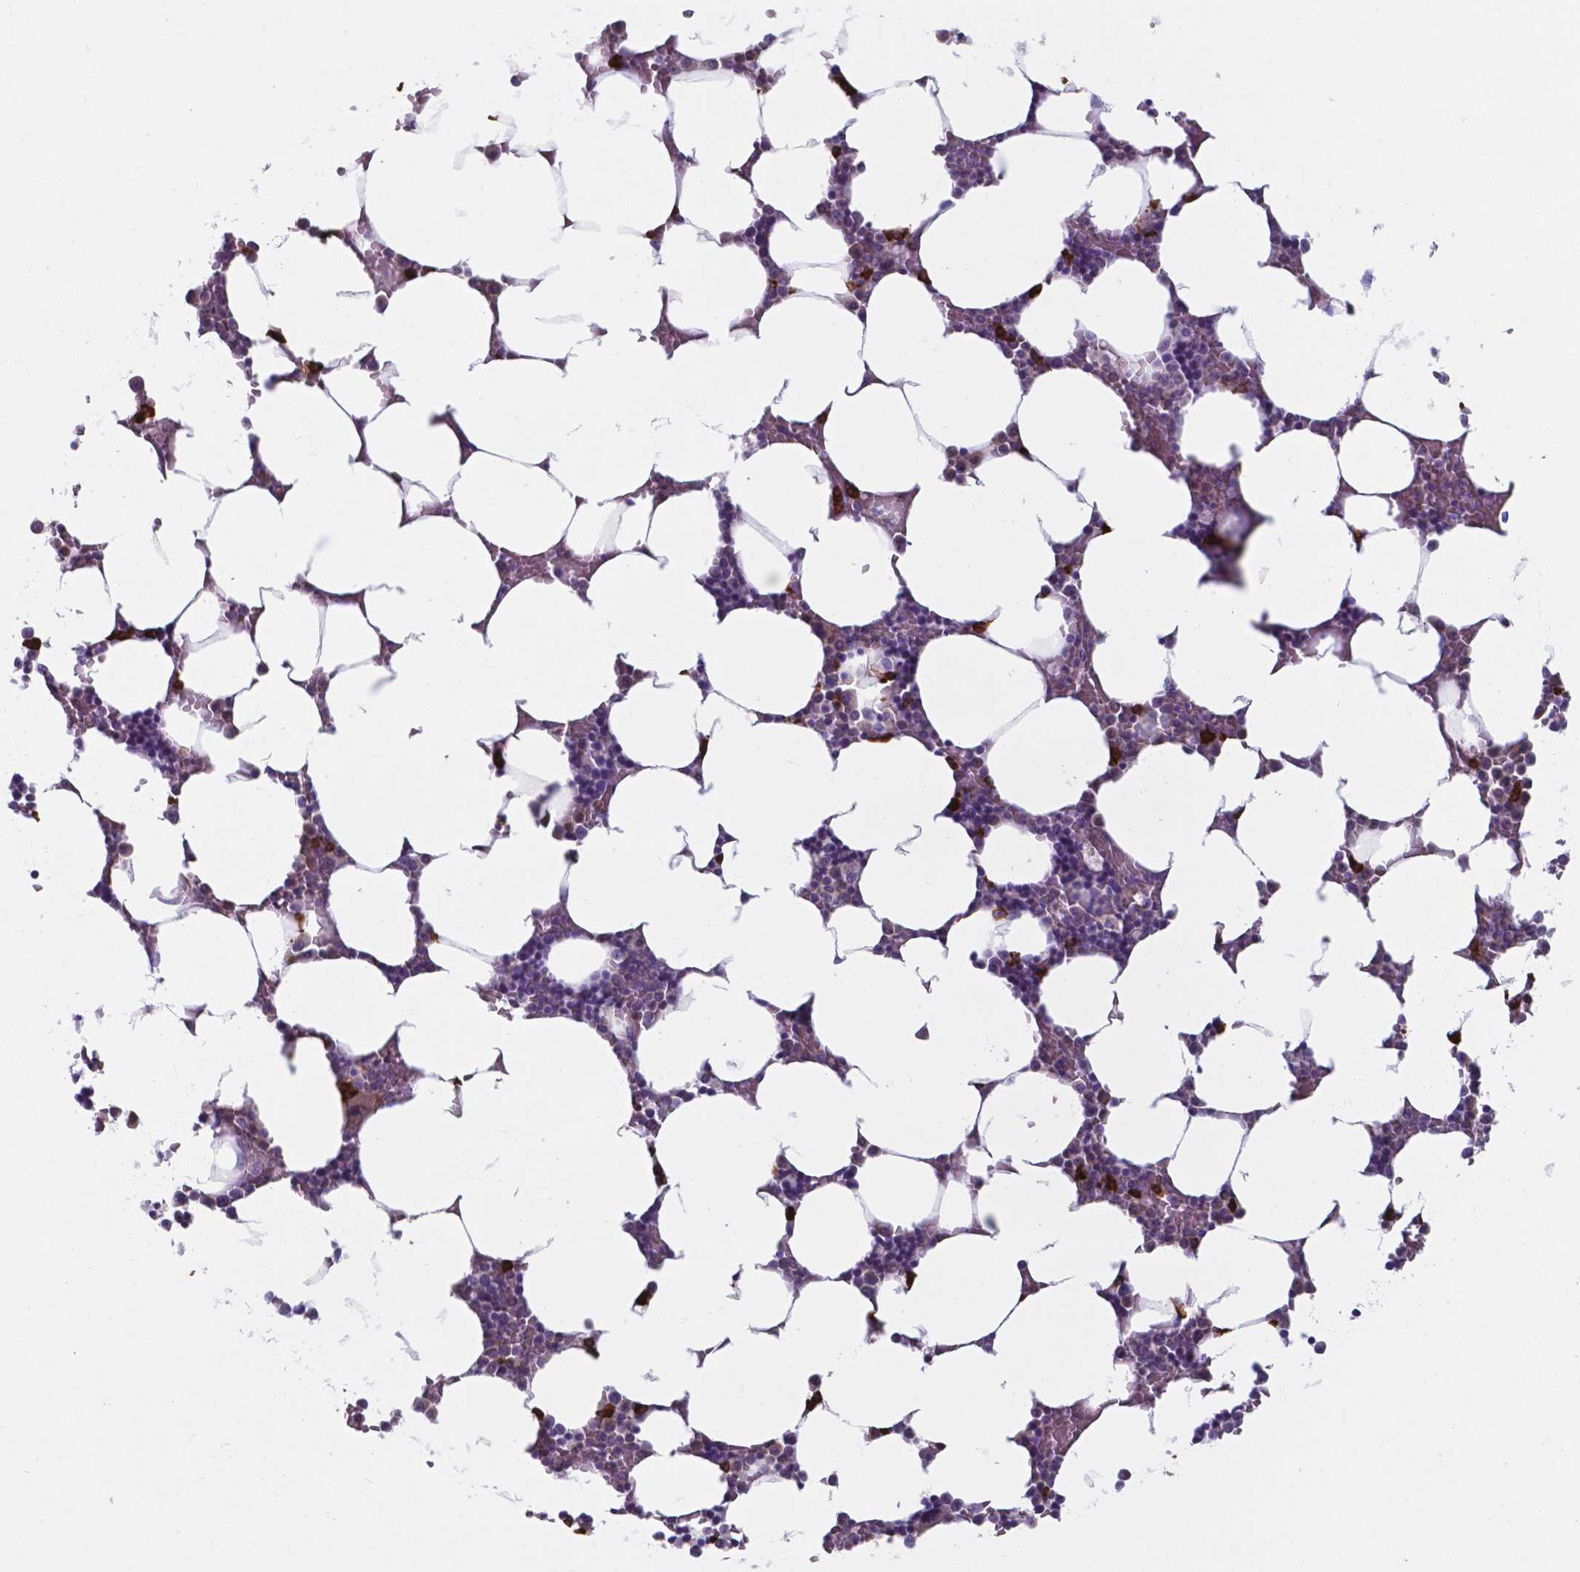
{"staining": {"intensity": "strong", "quantity": "<25%", "location": "cytoplasmic/membranous"}, "tissue": "bone marrow", "cell_type": "Hematopoietic cells", "image_type": "normal", "snomed": [{"axis": "morphology", "description": "Normal tissue, NOS"}, {"axis": "topography", "description": "Bone marrow"}], "caption": "DAB (3,3'-diaminobenzidine) immunohistochemical staining of normal bone marrow exhibits strong cytoplasmic/membranous protein staining in approximately <25% of hematopoietic cells. (DAB (3,3'-diaminobenzidine) IHC with brightfield microscopy, high magnification).", "gene": "UBE2J1", "patient": {"sex": "female", "age": 52}}